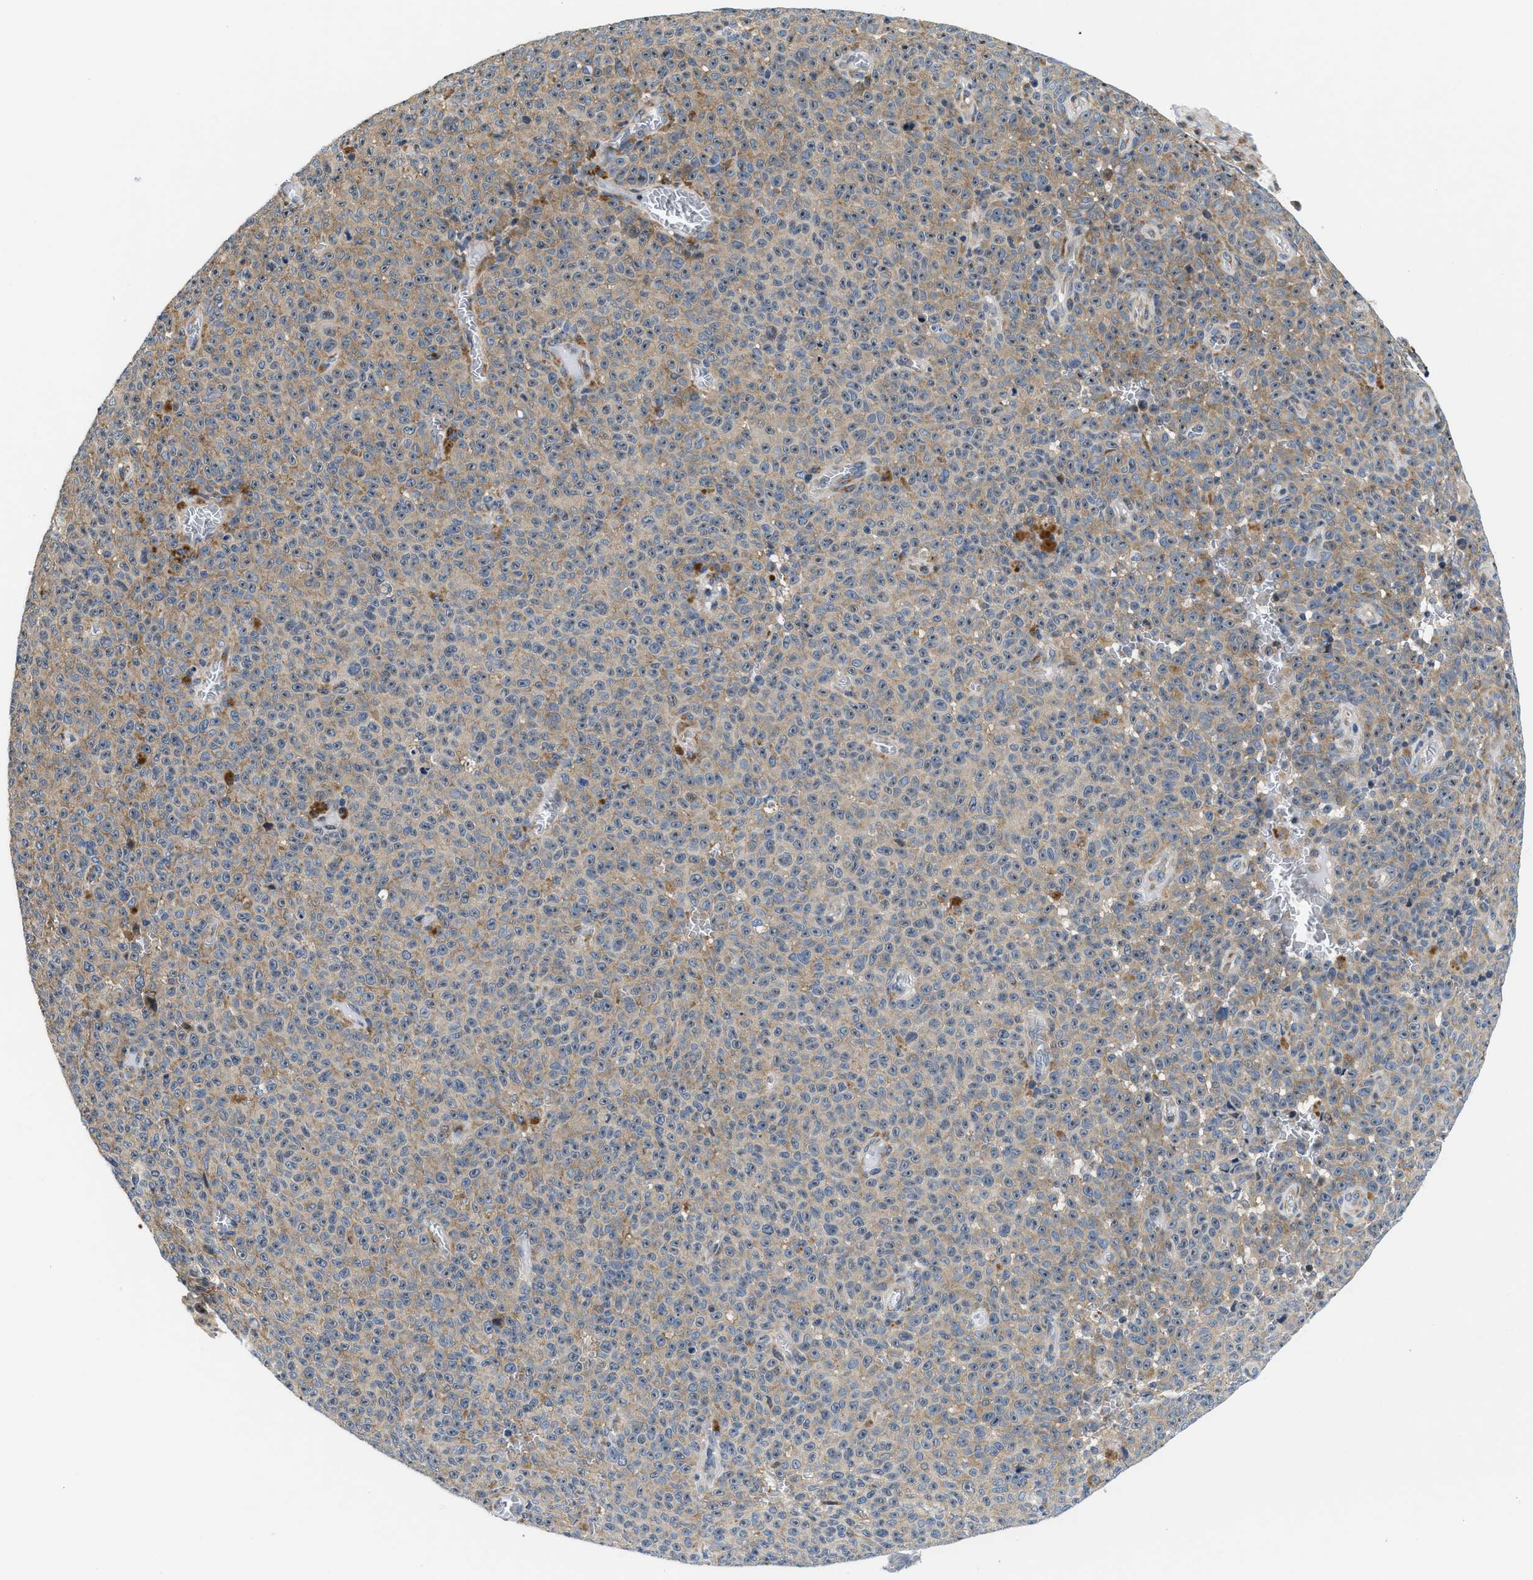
{"staining": {"intensity": "weak", "quantity": "25%-75%", "location": "cytoplasmic/membranous"}, "tissue": "melanoma", "cell_type": "Tumor cells", "image_type": "cancer", "snomed": [{"axis": "morphology", "description": "Malignant melanoma, NOS"}, {"axis": "topography", "description": "Skin"}], "caption": "High-power microscopy captured an IHC image of malignant melanoma, revealing weak cytoplasmic/membranous expression in about 25%-75% of tumor cells.", "gene": "IKBKE", "patient": {"sex": "female", "age": 82}}